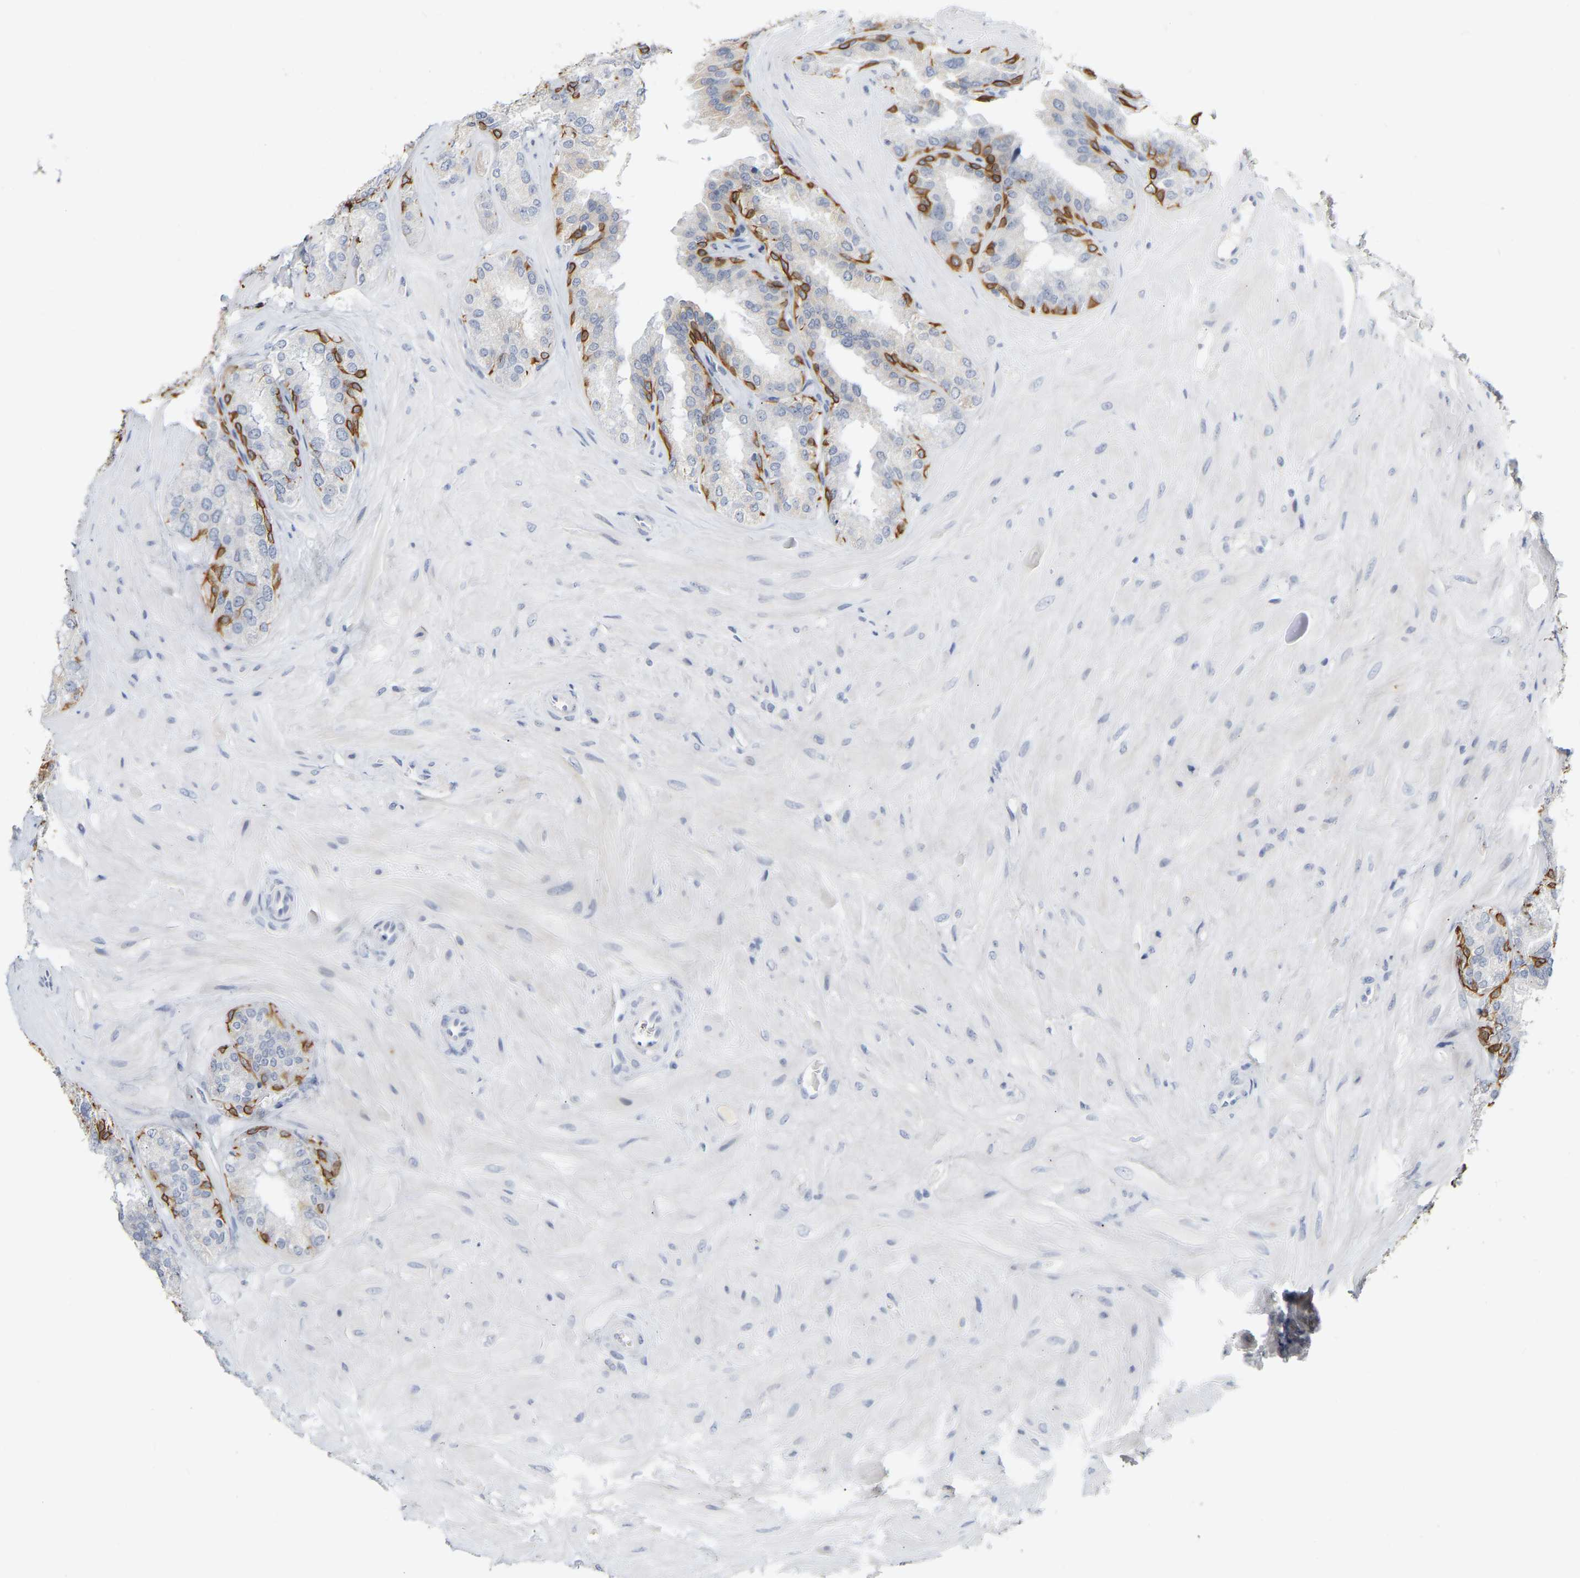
{"staining": {"intensity": "moderate", "quantity": "<25%", "location": "cytoplasmic/membranous"}, "tissue": "seminal vesicle", "cell_type": "Glandular cells", "image_type": "normal", "snomed": [{"axis": "morphology", "description": "Normal tissue, NOS"}, {"axis": "topography", "description": "Prostate"}, {"axis": "topography", "description": "Seminal veicle"}], "caption": "Protein staining of unremarkable seminal vesicle shows moderate cytoplasmic/membranous staining in approximately <25% of glandular cells. (DAB IHC, brown staining for protein, blue staining for nuclei).", "gene": "KRT76", "patient": {"sex": "male", "age": 51}}